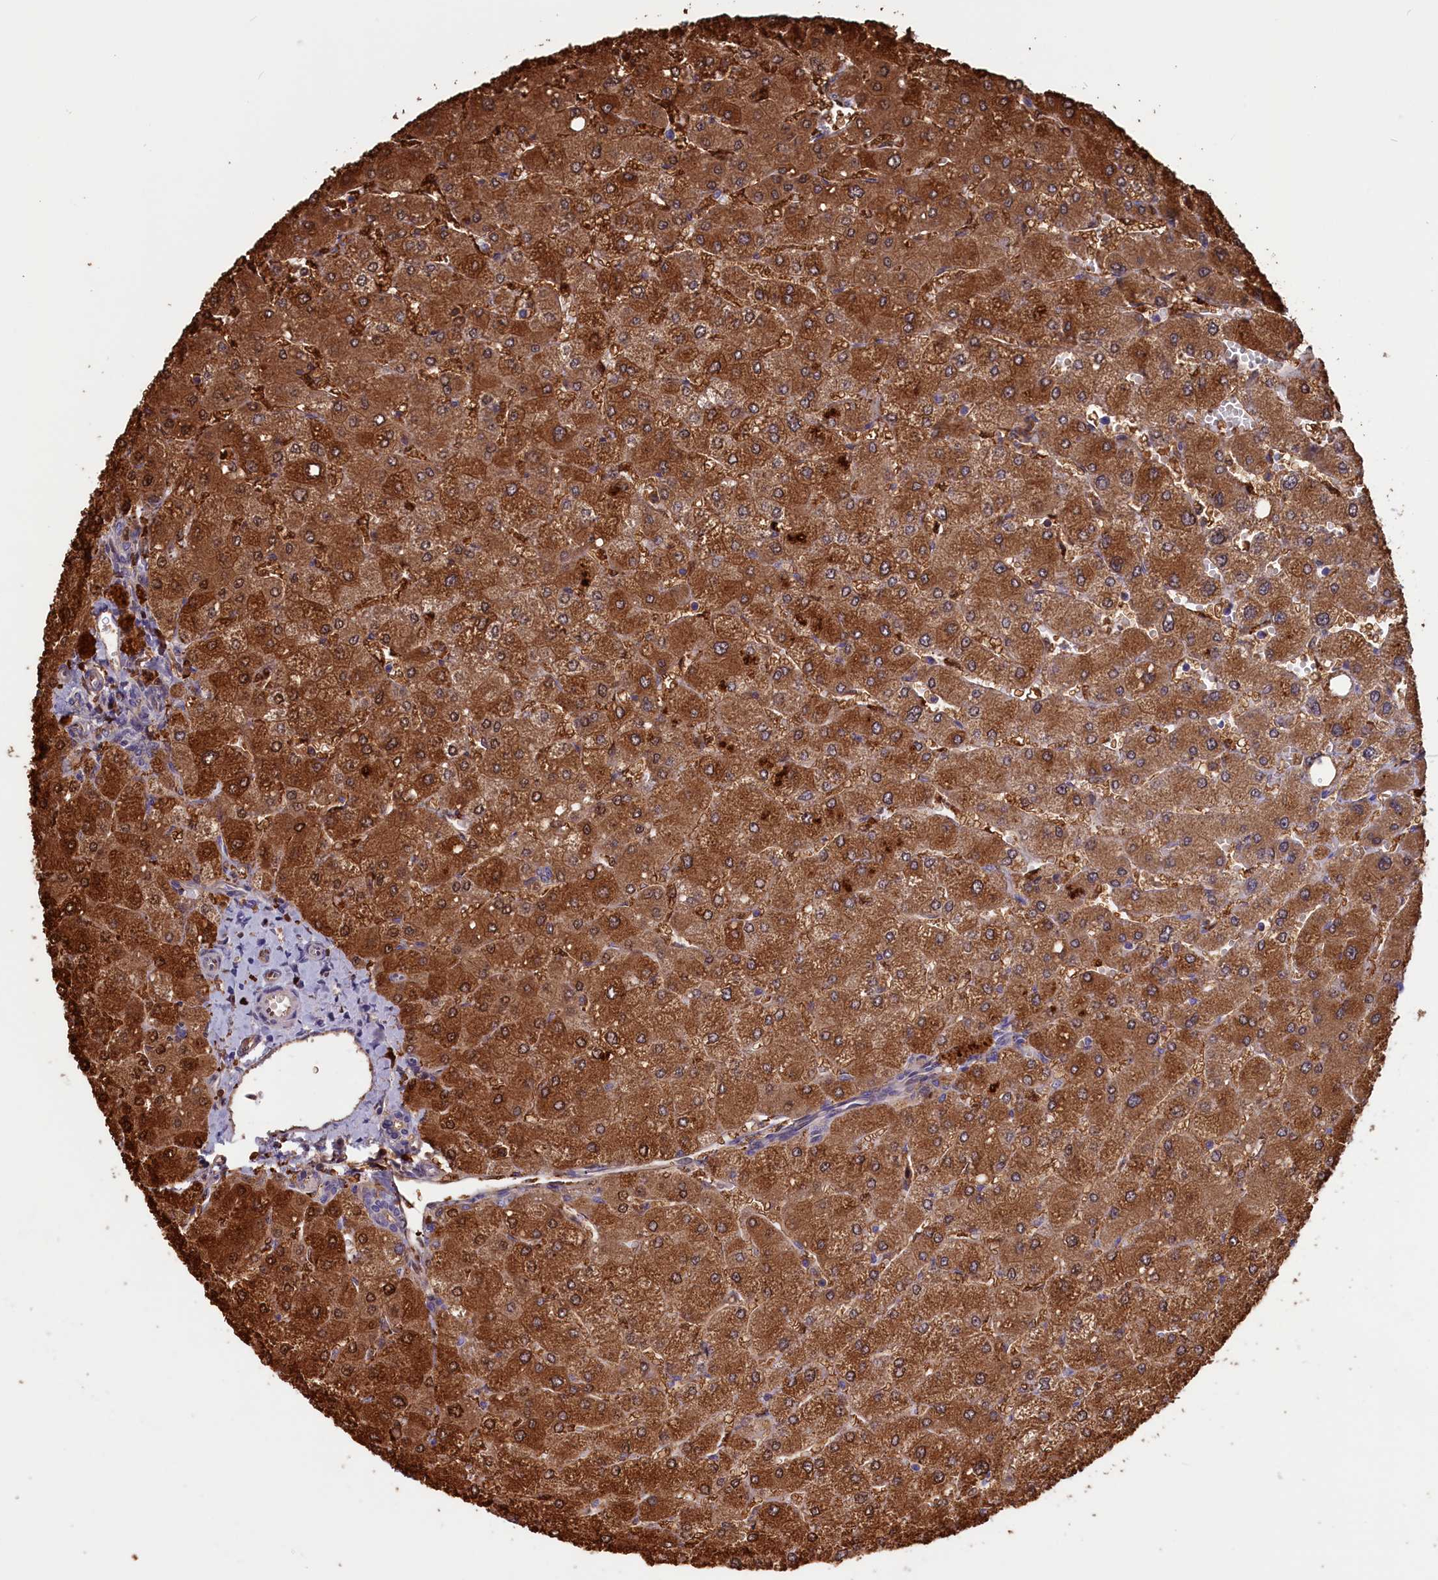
{"staining": {"intensity": "moderate", "quantity": "25%-75%", "location": "cytoplasmic/membranous,nuclear"}, "tissue": "liver", "cell_type": "Cholangiocytes", "image_type": "normal", "snomed": [{"axis": "morphology", "description": "Normal tissue, NOS"}, {"axis": "topography", "description": "Liver"}], "caption": "IHC histopathology image of unremarkable liver: liver stained using immunohistochemistry (IHC) reveals medium levels of moderate protein expression localized specifically in the cytoplasmic/membranous,nuclear of cholangiocytes, appearing as a cytoplasmic/membranous,nuclear brown color.", "gene": "PLP2", "patient": {"sex": "male", "age": 55}}